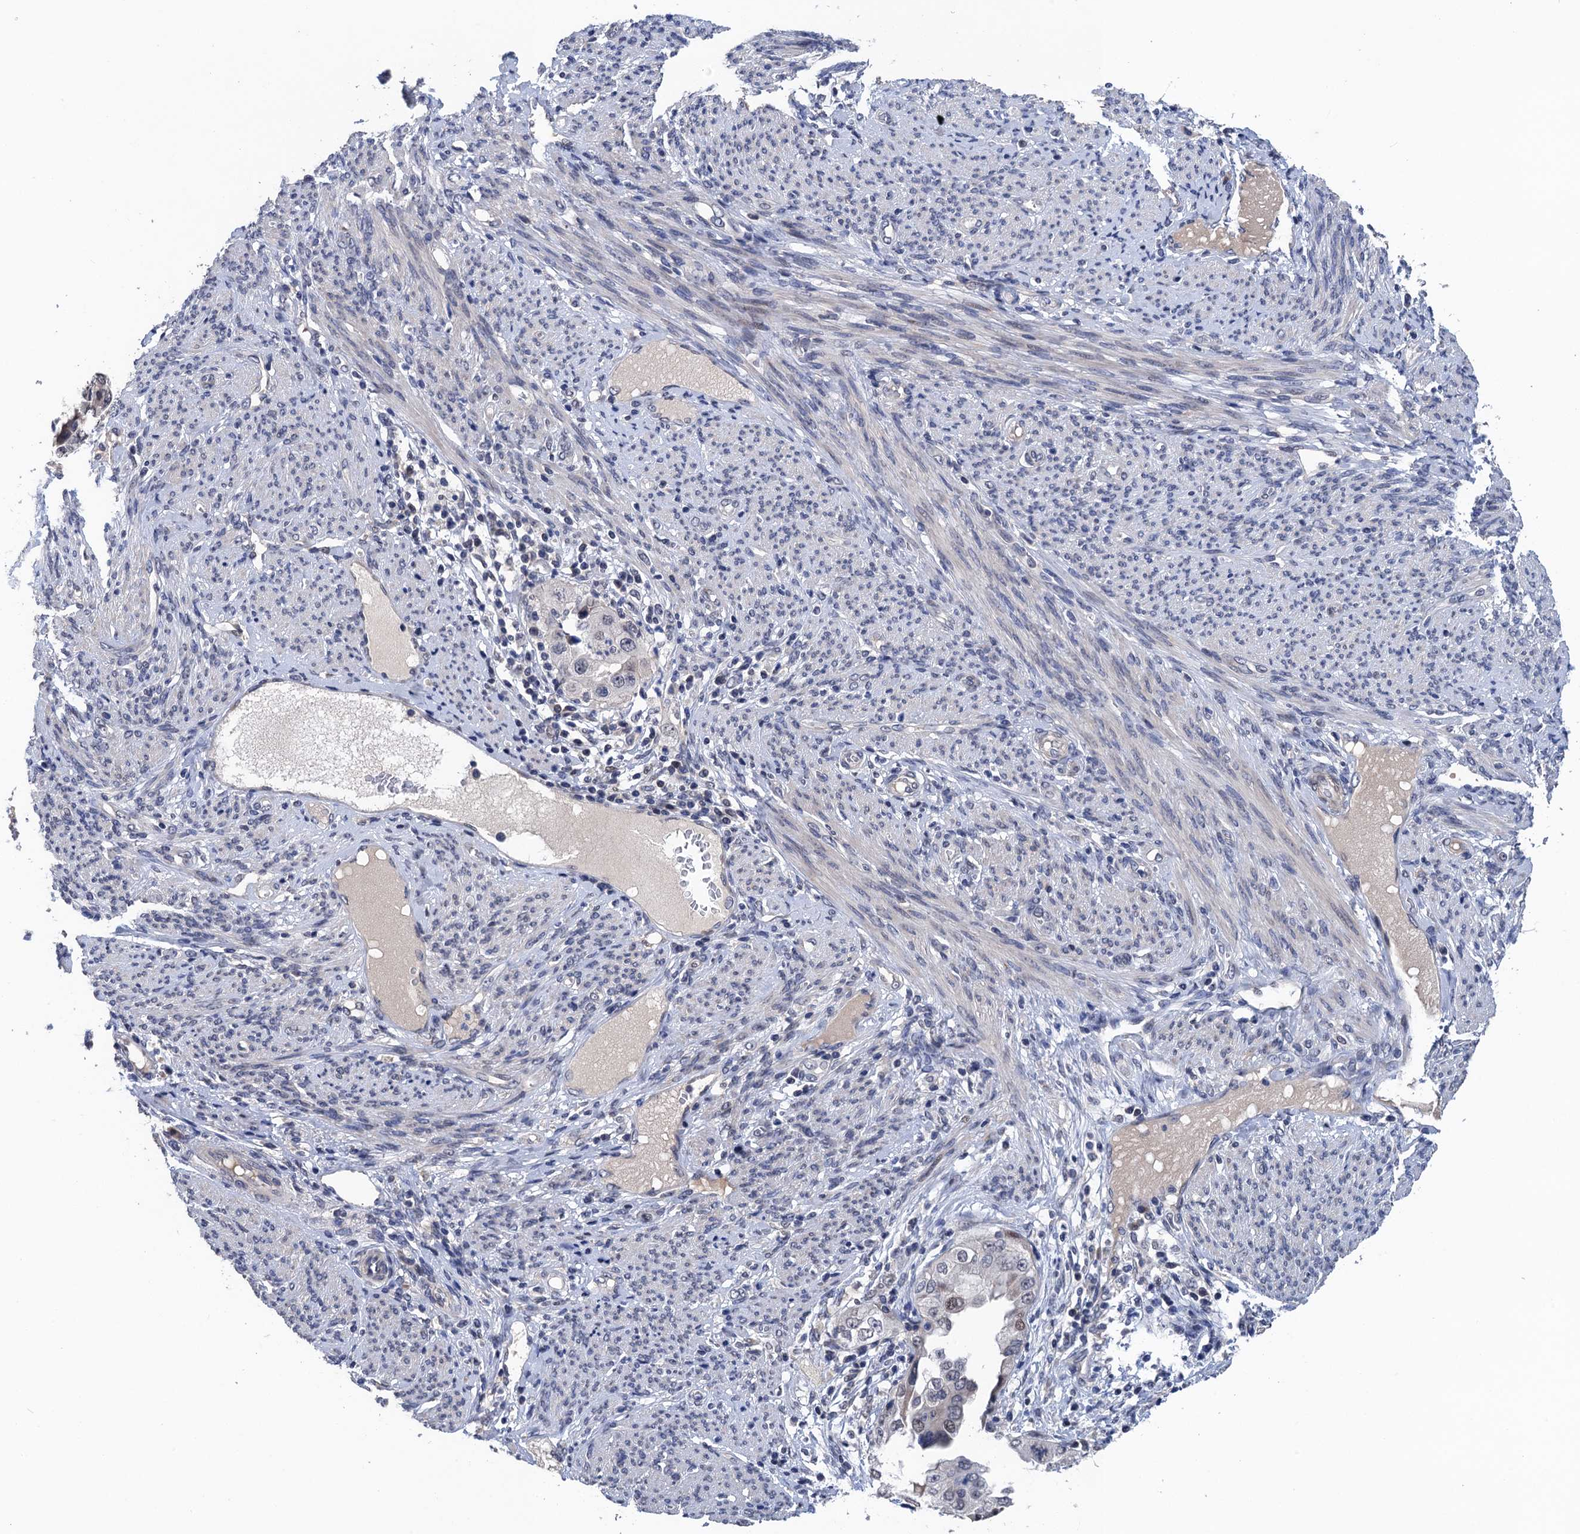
{"staining": {"intensity": "moderate", "quantity": "<25%", "location": "nuclear"}, "tissue": "endometrial cancer", "cell_type": "Tumor cells", "image_type": "cancer", "snomed": [{"axis": "morphology", "description": "Adenocarcinoma, NOS"}, {"axis": "topography", "description": "Endometrium"}], "caption": "The micrograph displays a brown stain indicating the presence of a protein in the nuclear of tumor cells in endometrial adenocarcinoma.", "gene": "ART5", "patient": {"sex": "female", "age": 85}}